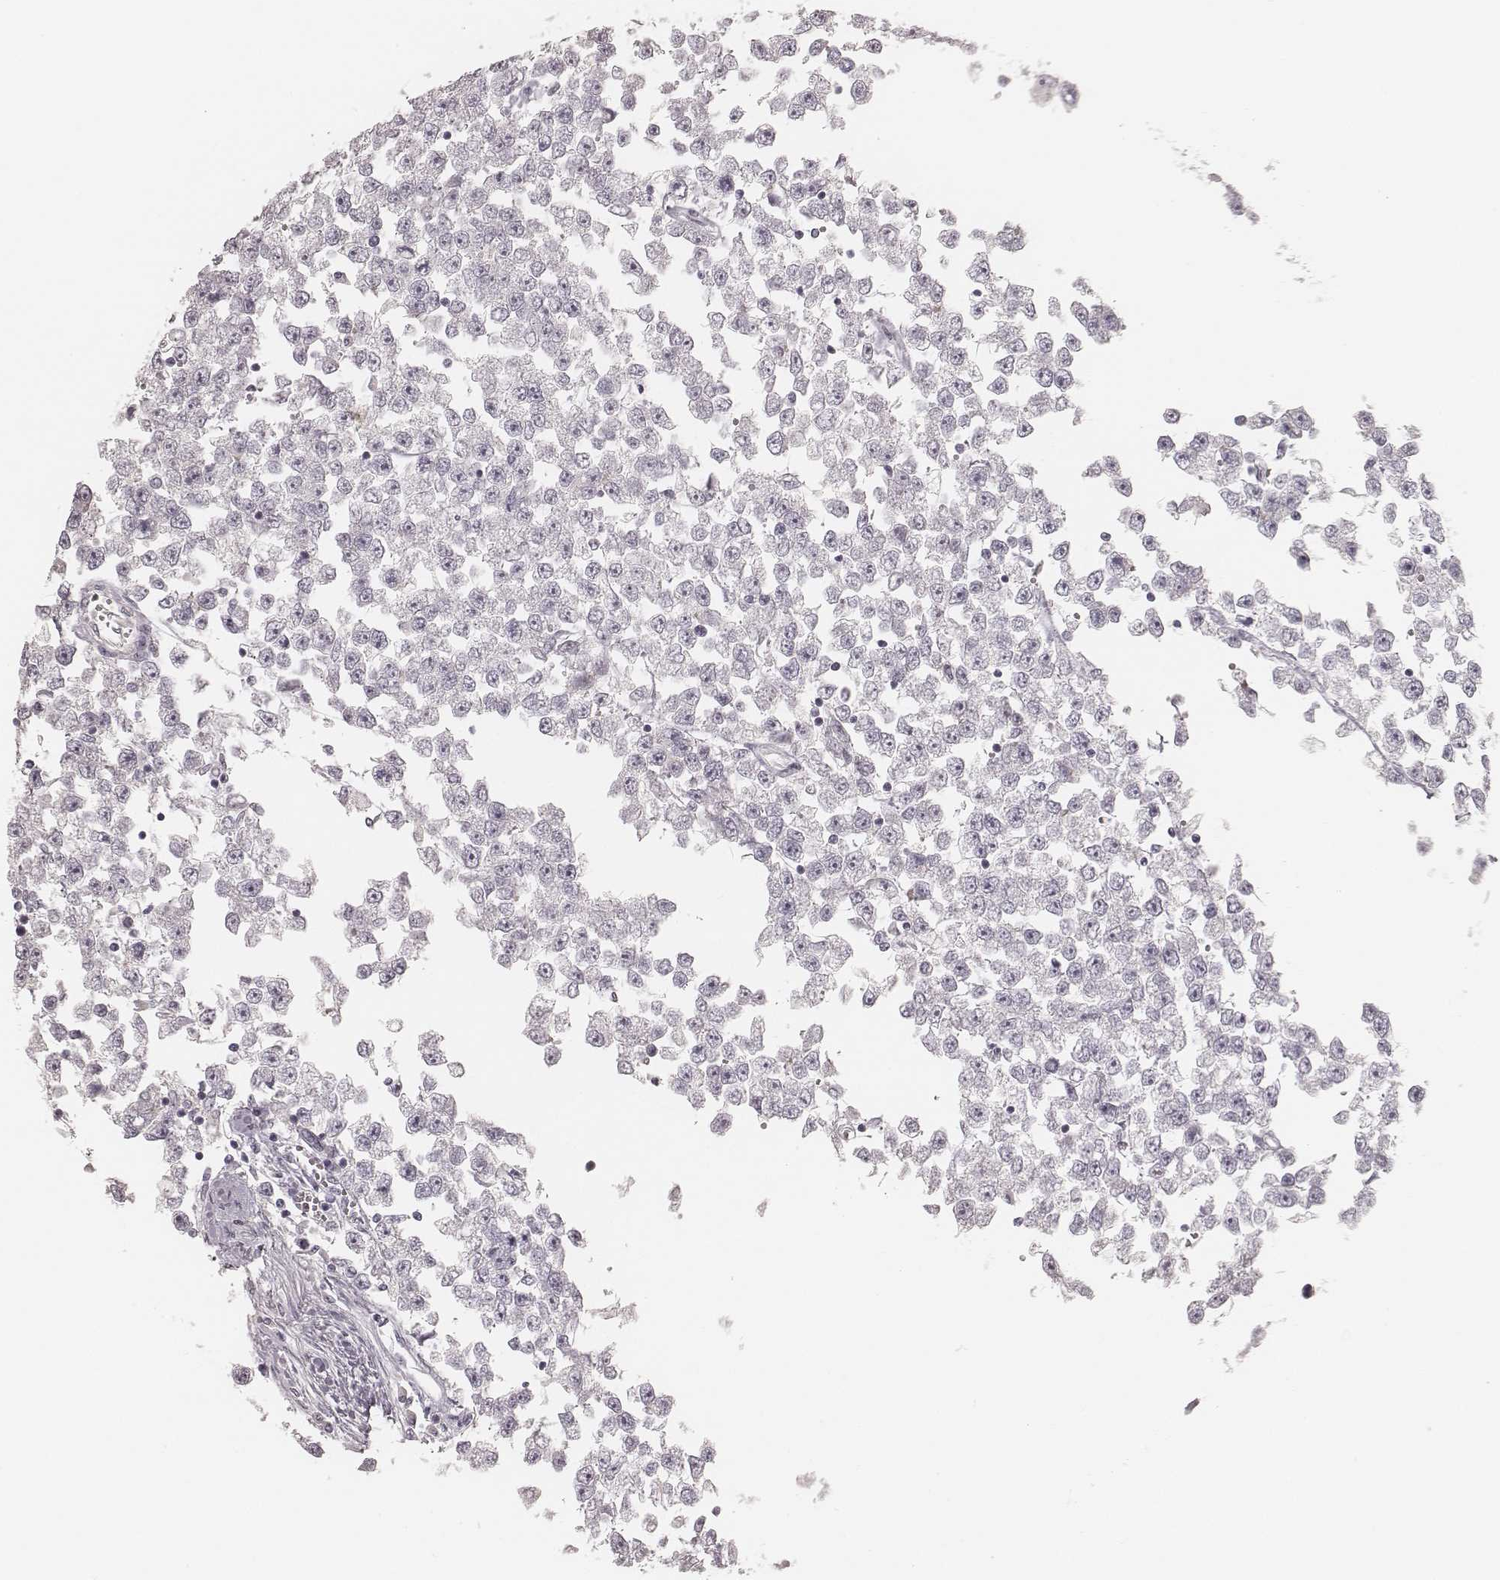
{"staining": {"intensity": "negative", "quantity": "none", "location": "none"}, "tissue": "testis cancer", "cell_type": "Tumor cells", "image_type": "cancer", "snomed": [{"axis": "morphology", "description": "Seminoma, NOS"}, {"axis": "topography", "description": "Testis"}], "caption": "IHC micrograph of neoplastic tissue: testis cancer (seminoma) stained with DAB (3,3'-diaminobenzidine) displays no significant protein expression in tumor cells.", "gene": "SPATA24", "patient": {"sex": "male", "age": 34}}